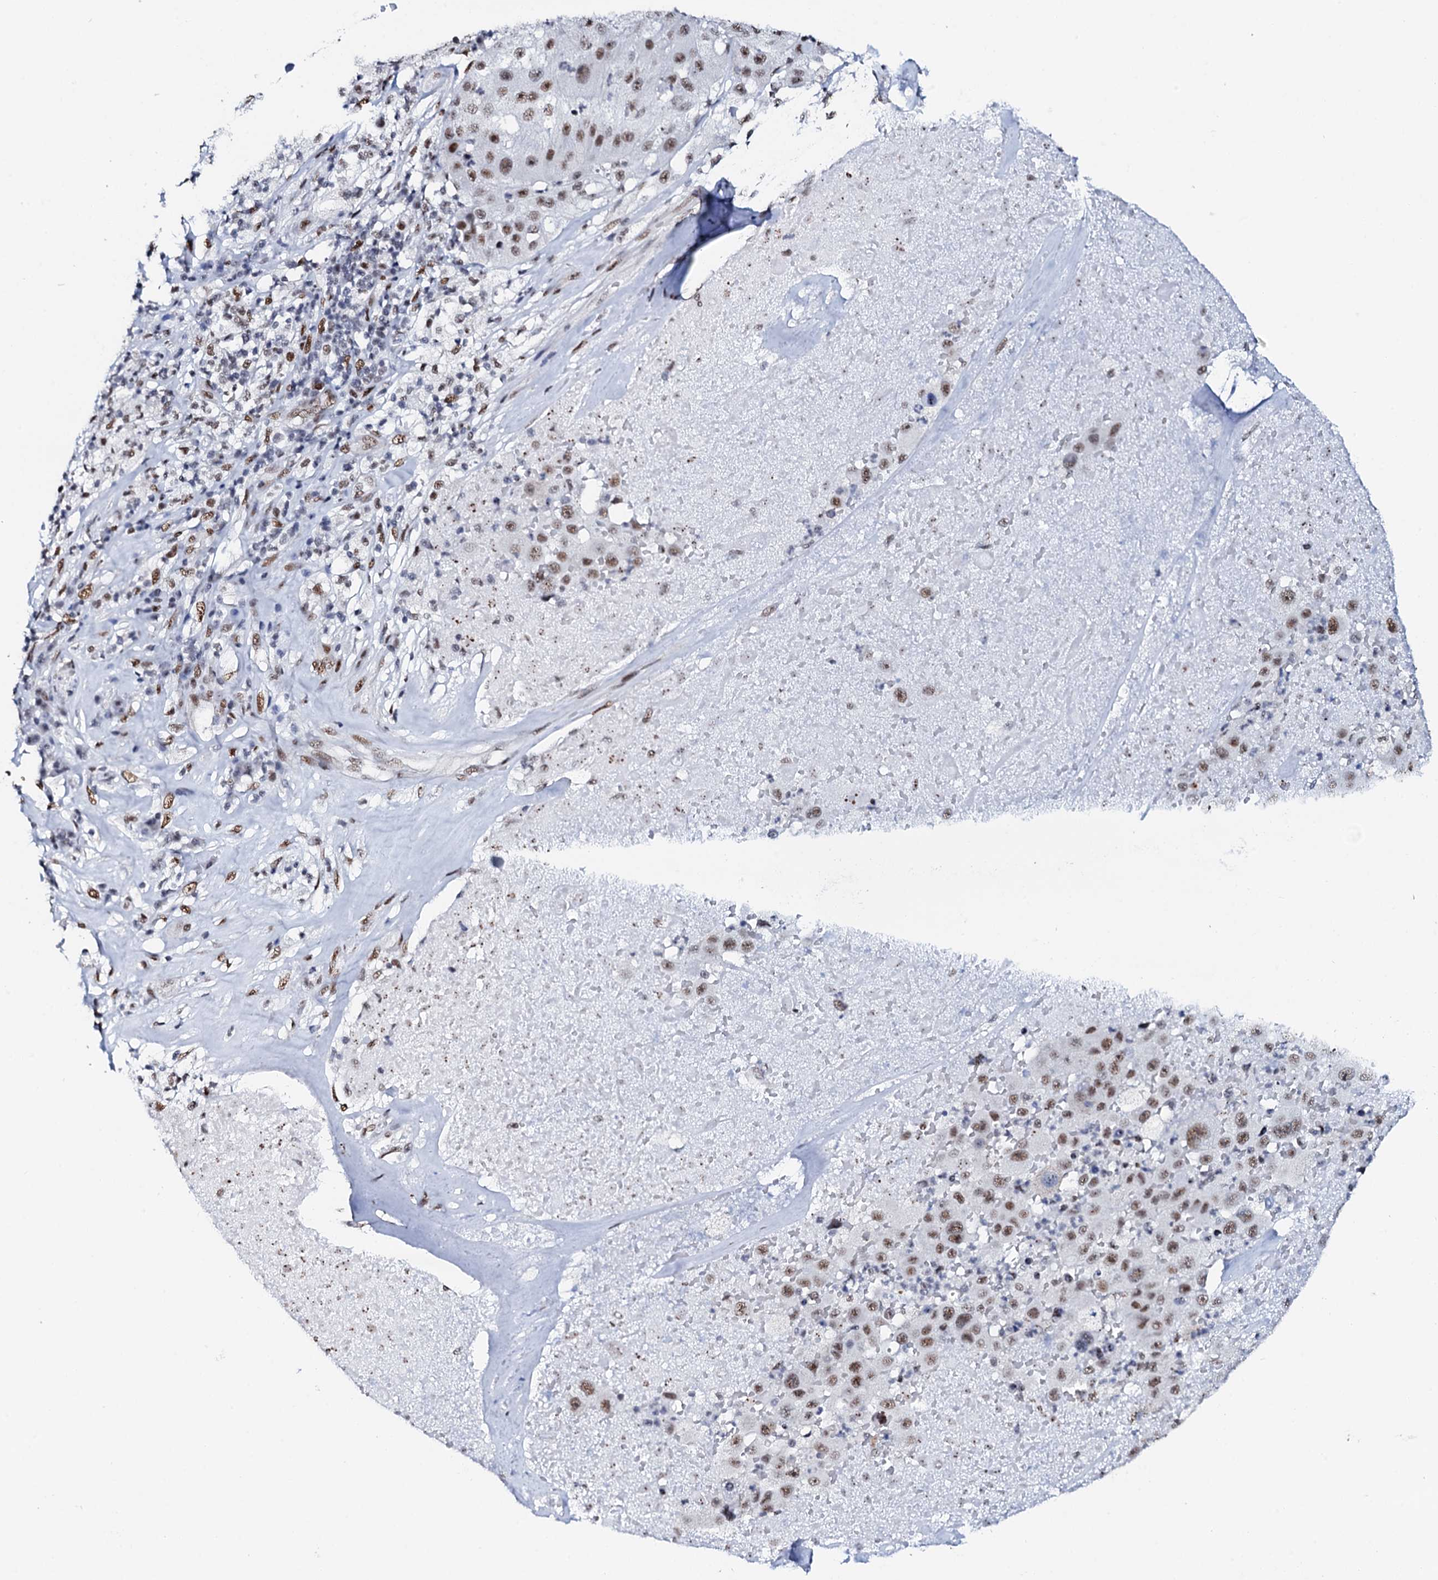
{"staining": {"intensity": "moderate", "quantity": ">75%", "location": "nuclear"}, "tissue": "melanoma", "cell_type": "Tumor cells", "image_type": "cancer", "snomed": [{"axis": "morphology", "description": "Malignant melanoma, Metastatic site"}, {"axis": "topography", "description": "Lymph node"}], "caption": "Brown immunohistochemical staining in human malignant melanoma (metastatic site) exhibits moderate nuclear positivity in approximately >75% of tumor cells. The staining was performed using DAB, with brown indicating positive protein expression. Nuclei are stained blue with hematoxylin.", "gene": "NKAPD1", "patient": {"sex": "male", "age": 62}}